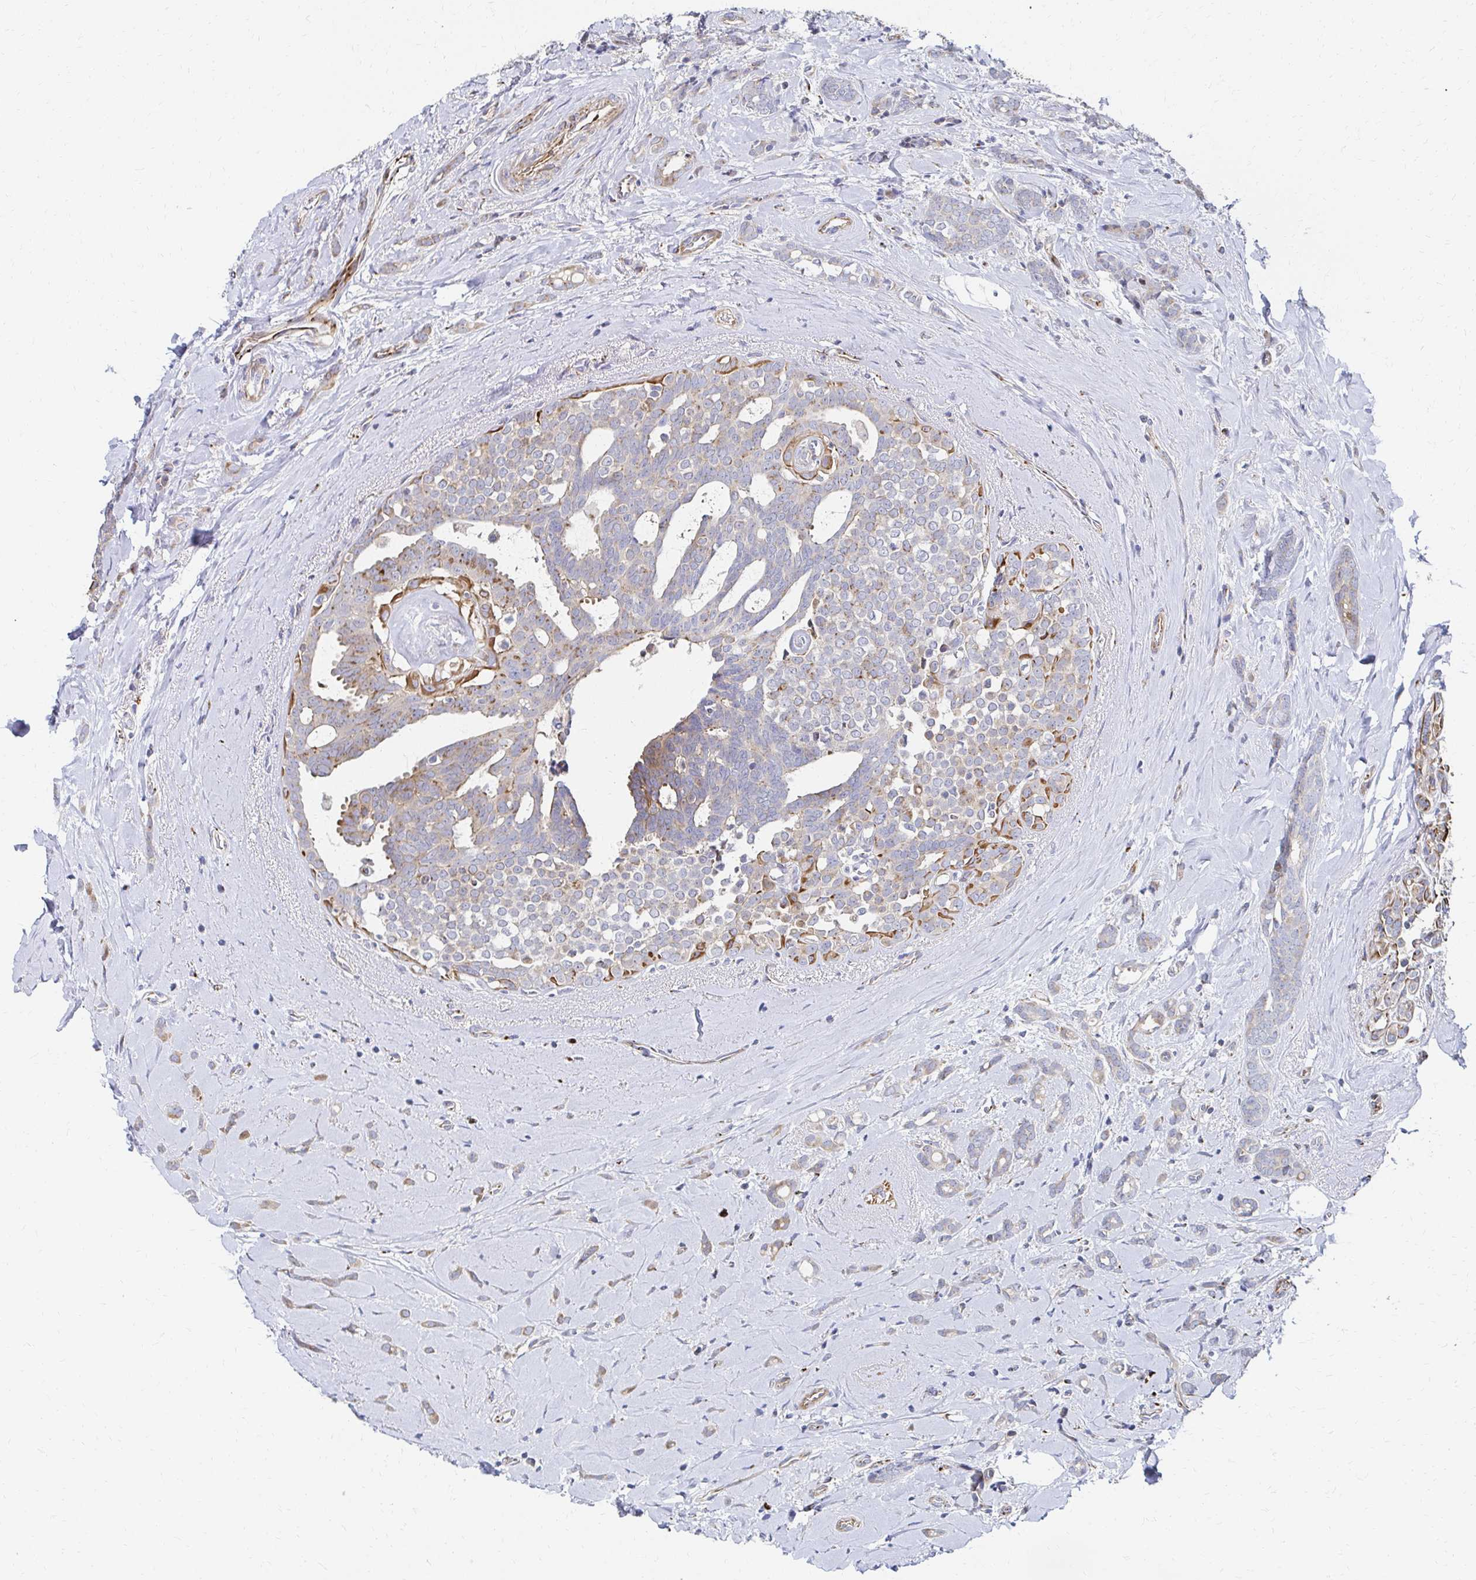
{"staining": {"intensity": "moderate", "quantity": "<25%", "location": "cytoplasmic/membranous"}, "tissue": "breast cancer", "cell_type": "Tumor cells", "image_type": "cancer", "snomed": [{"axis": "morphology", "description": "Intraductal carcinoma, in situ"}, {"axis": "morphology", "description": "Duct carcinoma"}, {"axis": "morphology", "description": "Lobular carcinoma, in situ"}, {"axis": "topography", "description": "Breast"}], "caption": "Approximately <25% of tumor cells in human breast lobular carcinoma in situ reveal moderate cytoplasmic/membranous protein positivity as visualized by brown immunohistochemical staining.", "gene": "MAN1A1", "patient": {"sex": "female", "age": 44}}